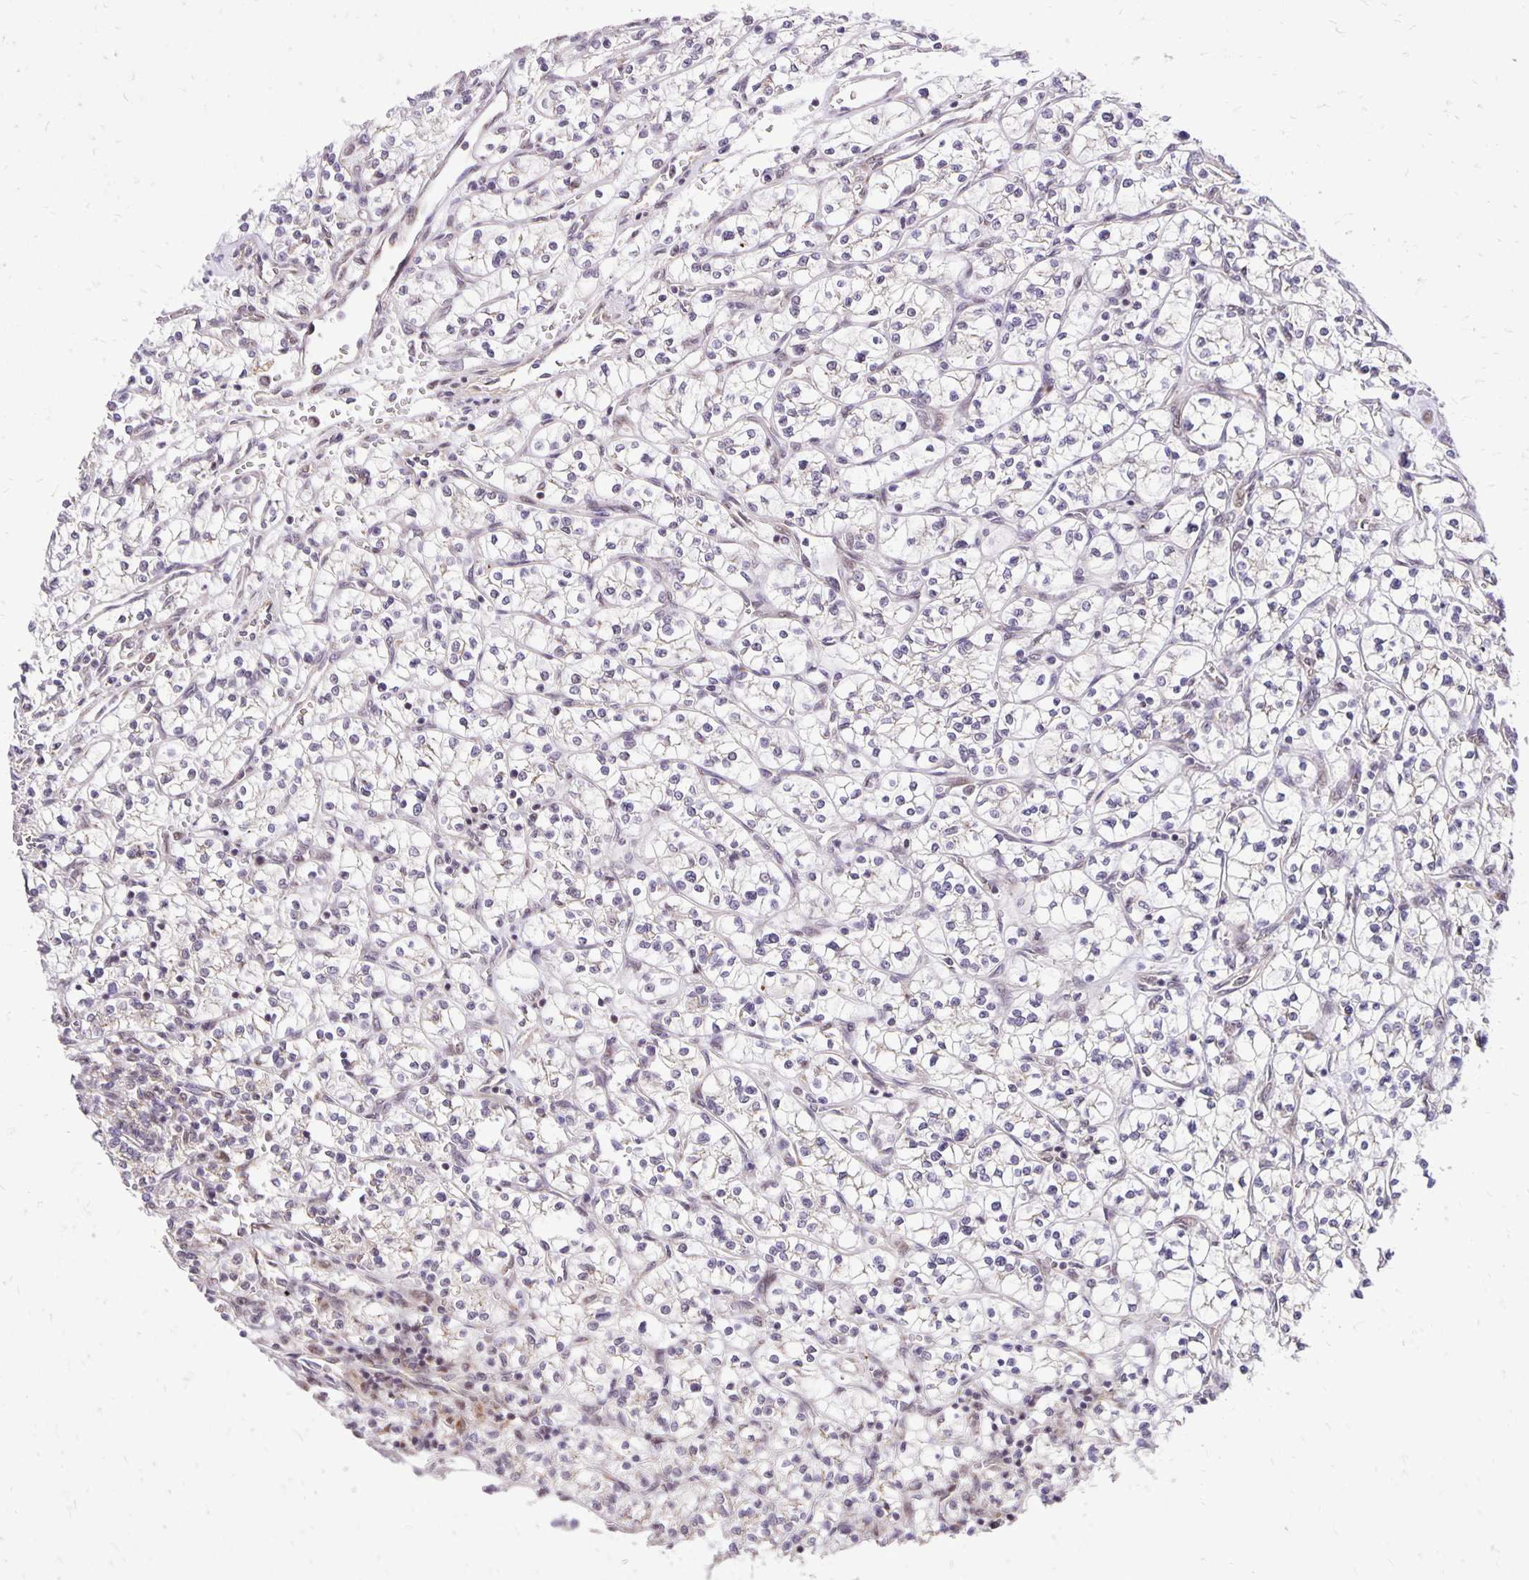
{"staining": {"intensity": "negative", "quantity": "none", "location": "none"}, "tissue": "renal cancer", "cell_type": "Tumor cells", "image_type": "cancer", "snomed": [{"axis": "morphology", "description": "Adenocarcinoma, NOS"}, {"axis": "topography", "description": "Kidney"}], "caption": "Immunohistochemistry (IHC) image of neoplastic tissue: renal cancer (adenocarcinoma) stained with DAB shows no significant protein positivity in tumor cells. Nuclei are stained in blue.", "gene": "GOLGA5", "patient": {"sex": "female", "age": 64}}